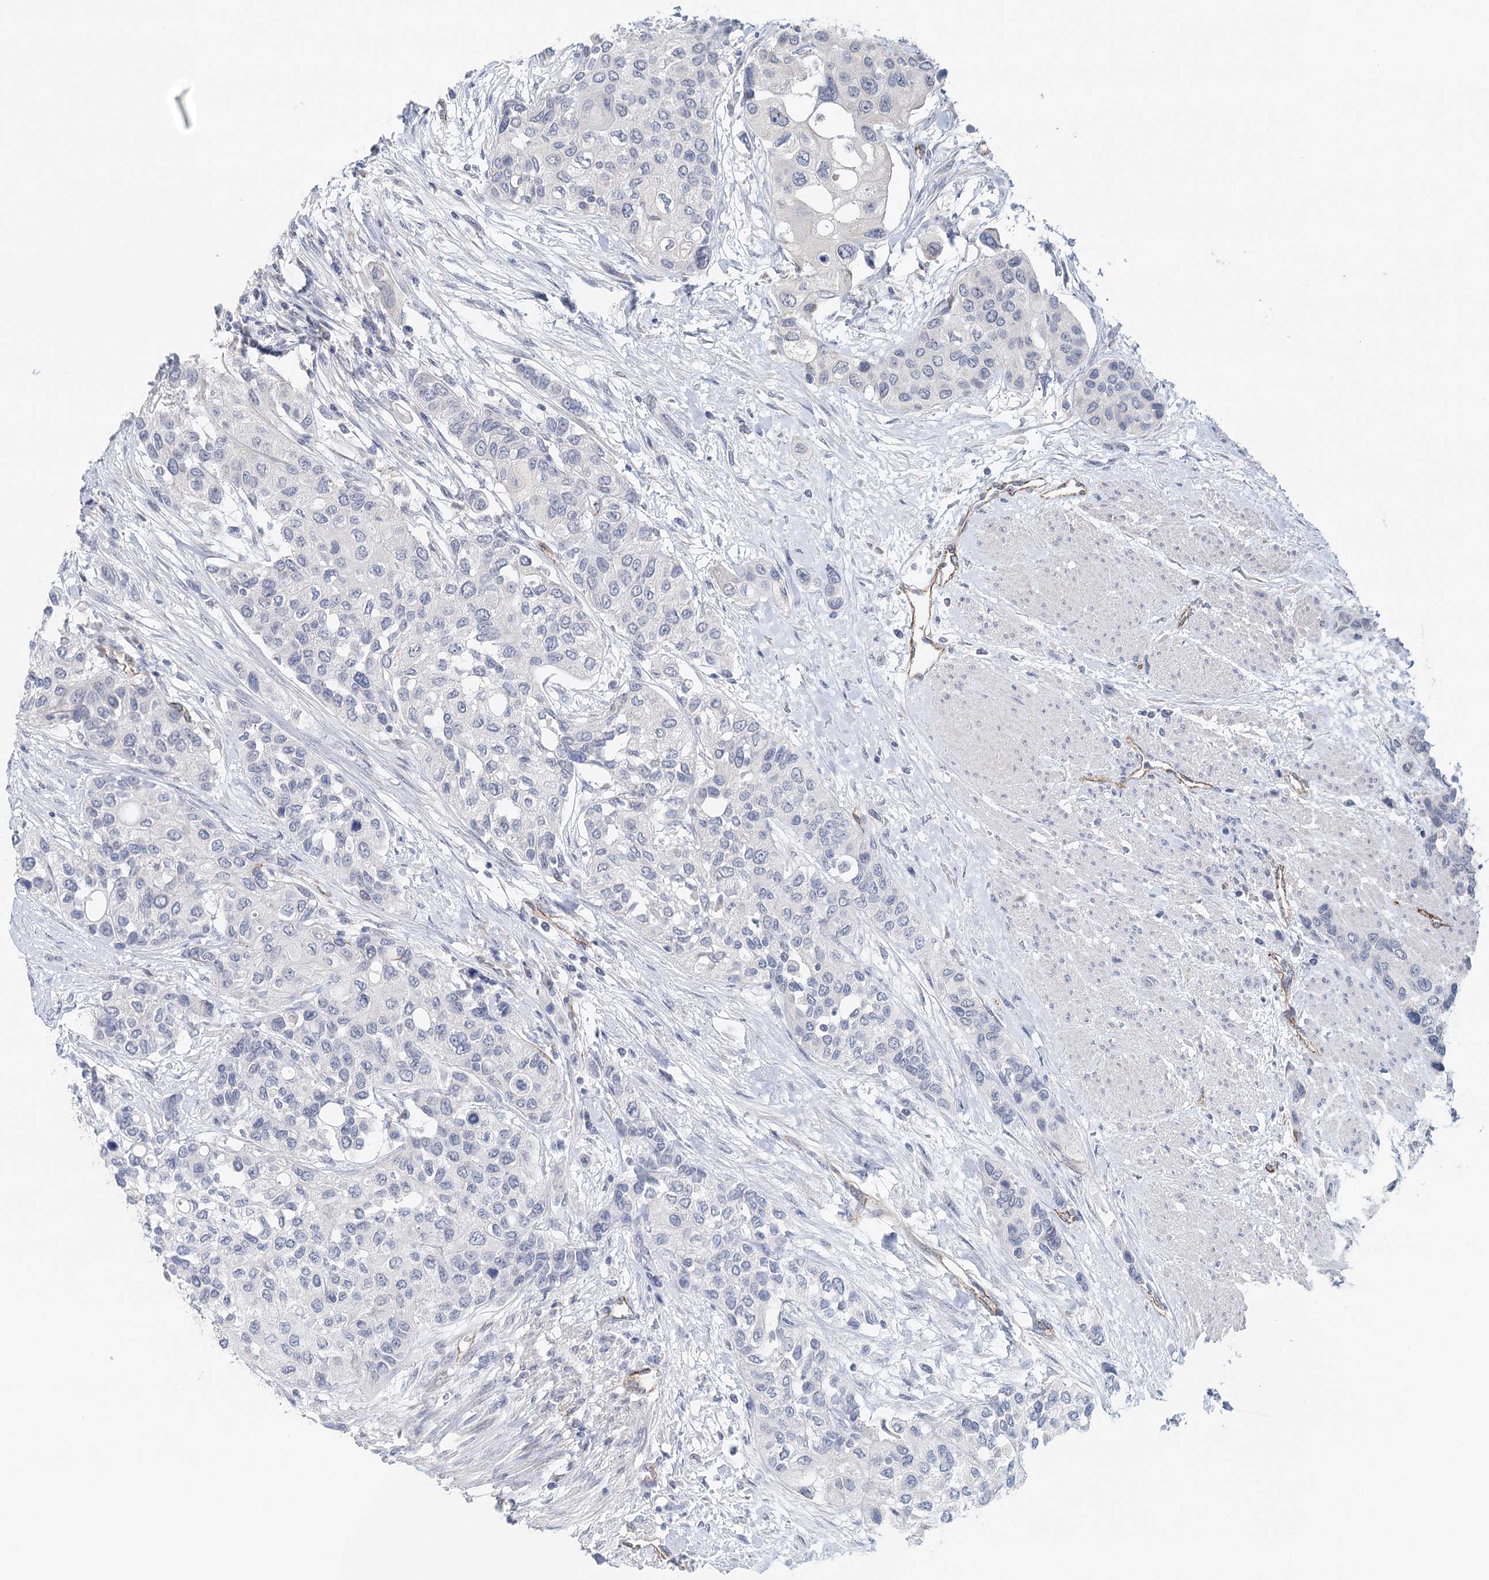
{"staining": {"intensity": "negative", "quantity": "none", "location": "none"}, "tissue": "urothelial cancer", "cell_type": "Tumor cells", "image_type": "cancer", "snomed": [{"axis": "morphology", "description": "Normal tissue, NOS"}, {"axis": "morphology", "description": "Urothelial carcinoma, High grade"}, {"axis": "topography", "description": "Vascular tissue"}, {"axis": "topography", "description": "Urinary bladder"}], "caption": "Tumor cells are negative for protein expression in human urothelial cancer.", "gene": "SYNPO", "patient": {"sex": "female", "age": 56}}